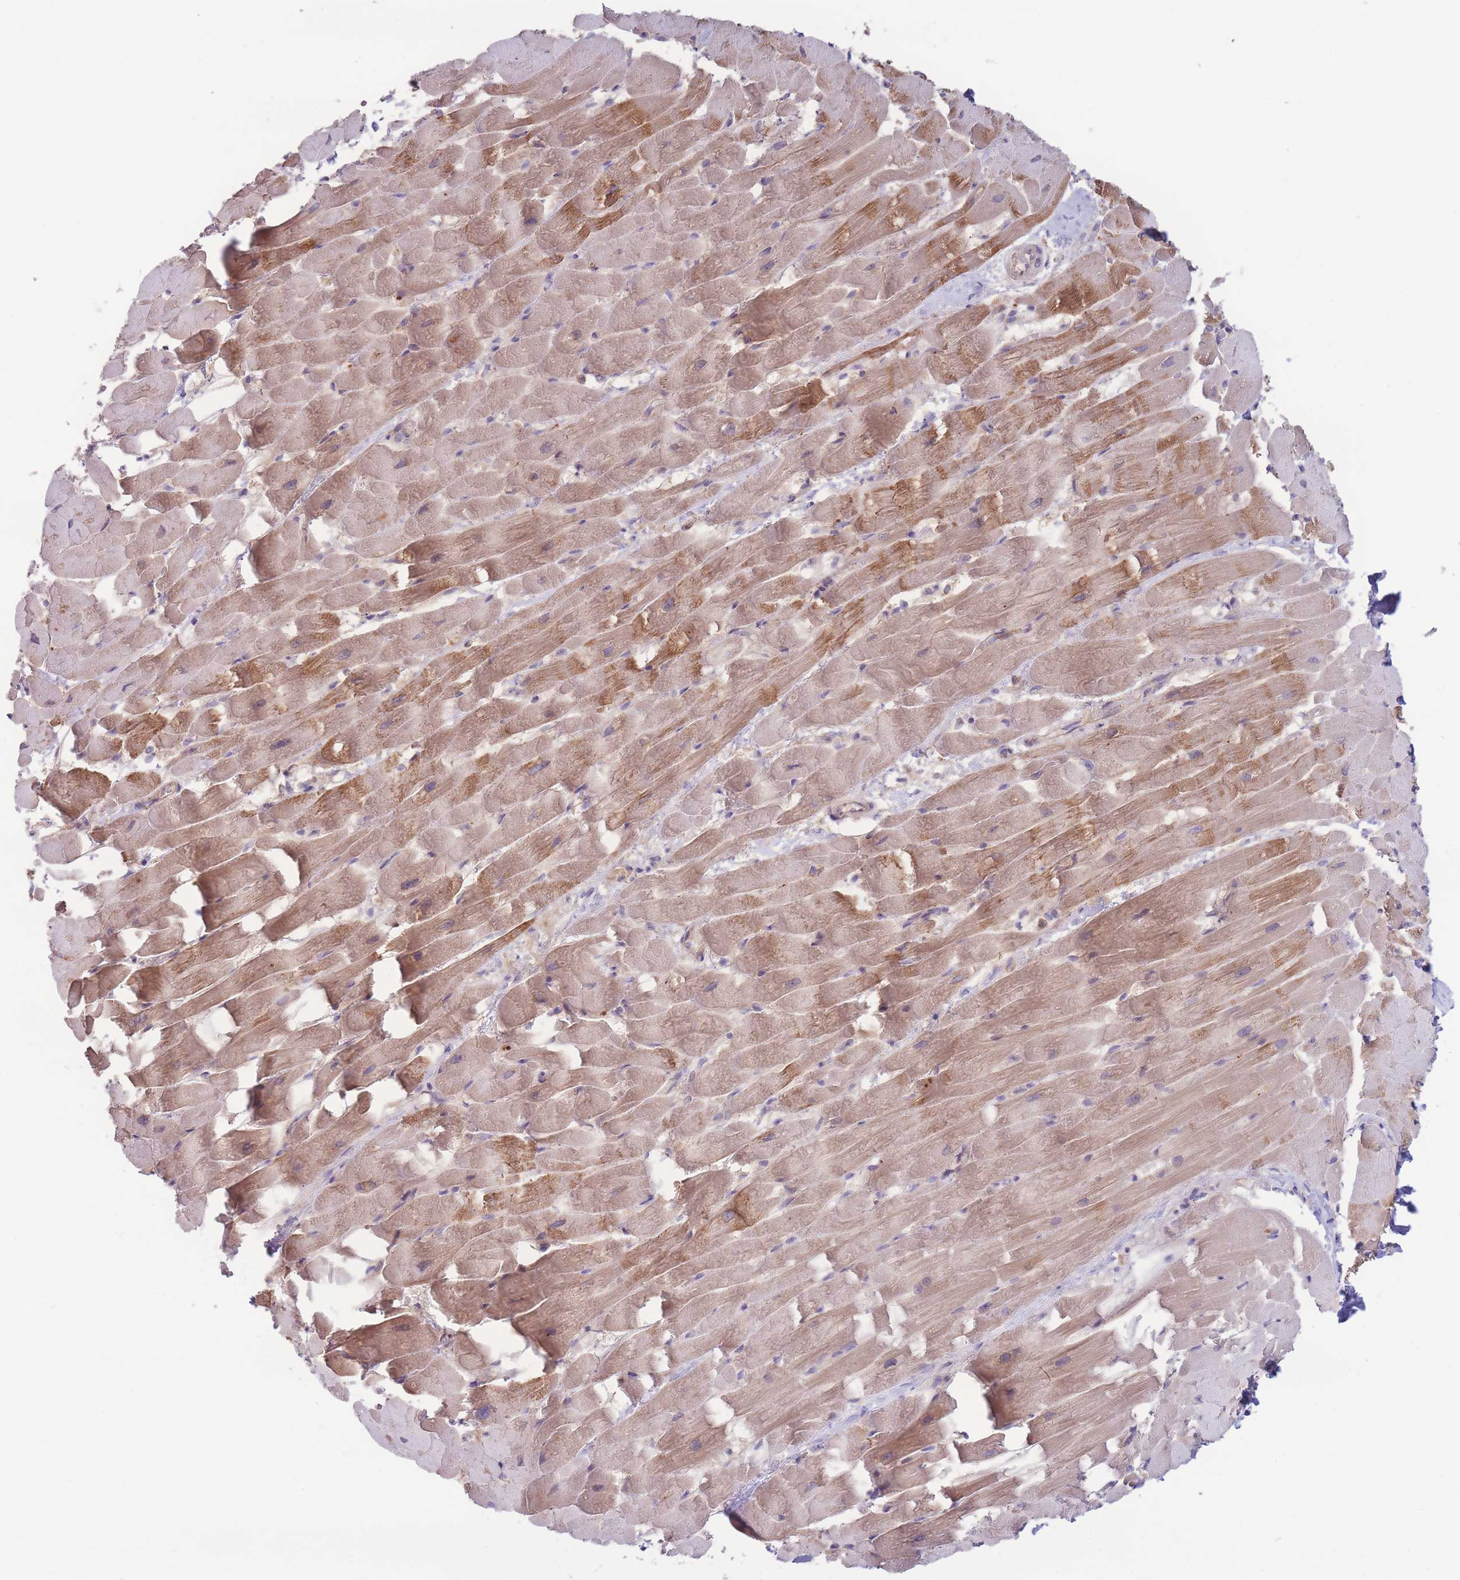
{"staining": {"intensity": "moderate", "quantity": "25%-75%", "location": "cytoplasmic/membranous"}, "tissue": "heart muscle", "cell_type": "Cardiomyocytes", "image_type": "normal", "snomed": [{"axis": "morphology", "description": "Normal tissue, NOS"}, {"axis": "topography", "description": "Heart"}], "caption": "Immunohistochemical staining of normal human heart muscle exhibits medium levels of moderate cytoplasmic/membranous staining in about 25%-75% of cardiomyocytes.", "gene": "STEAP3", "patient": {"sex": "male", "age": 37}}